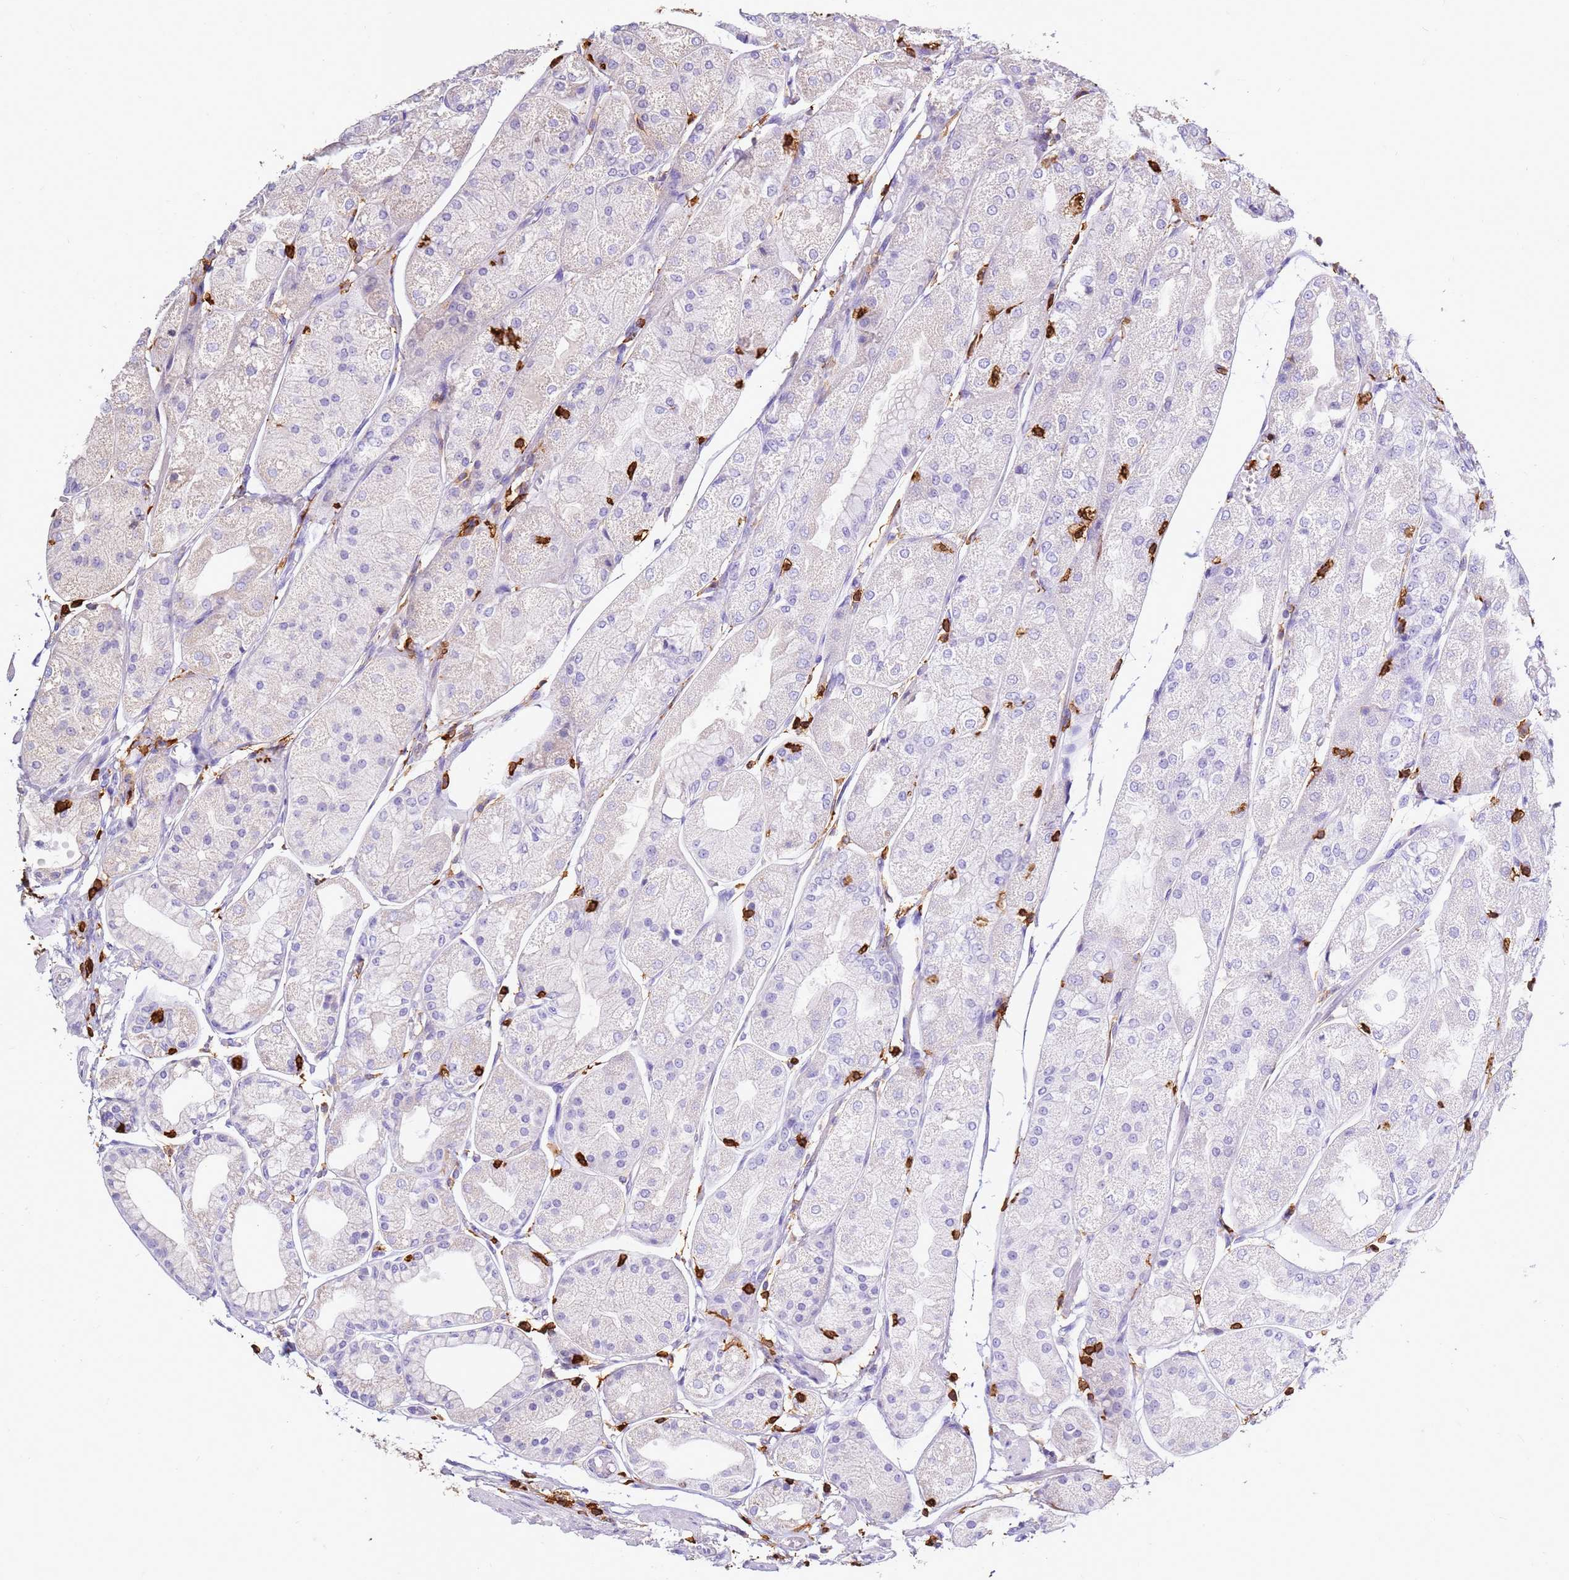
{"staining": {"intensity": "negative", "quantity": "none", "location": "none"}, "tissue": "stomach", "cell_type": "Glandular cells", "image_type": "normal", "snomed": [{"axis": "morphology", "description": "Normal tissue, NOS"}, {"axis": "topography", "description": "Stomach, upper"}], "caption": "Immunohistochemistry (IHC) of benign human stomach shows no positivity in glandular cells. (Brightfield microscopy of DAB (3,3'-diaminobenzidine) immunohistochemistry (IHC) at high magnification).", "gene": "CORO1A", "patient": {"sex": "male", "age": 72}}